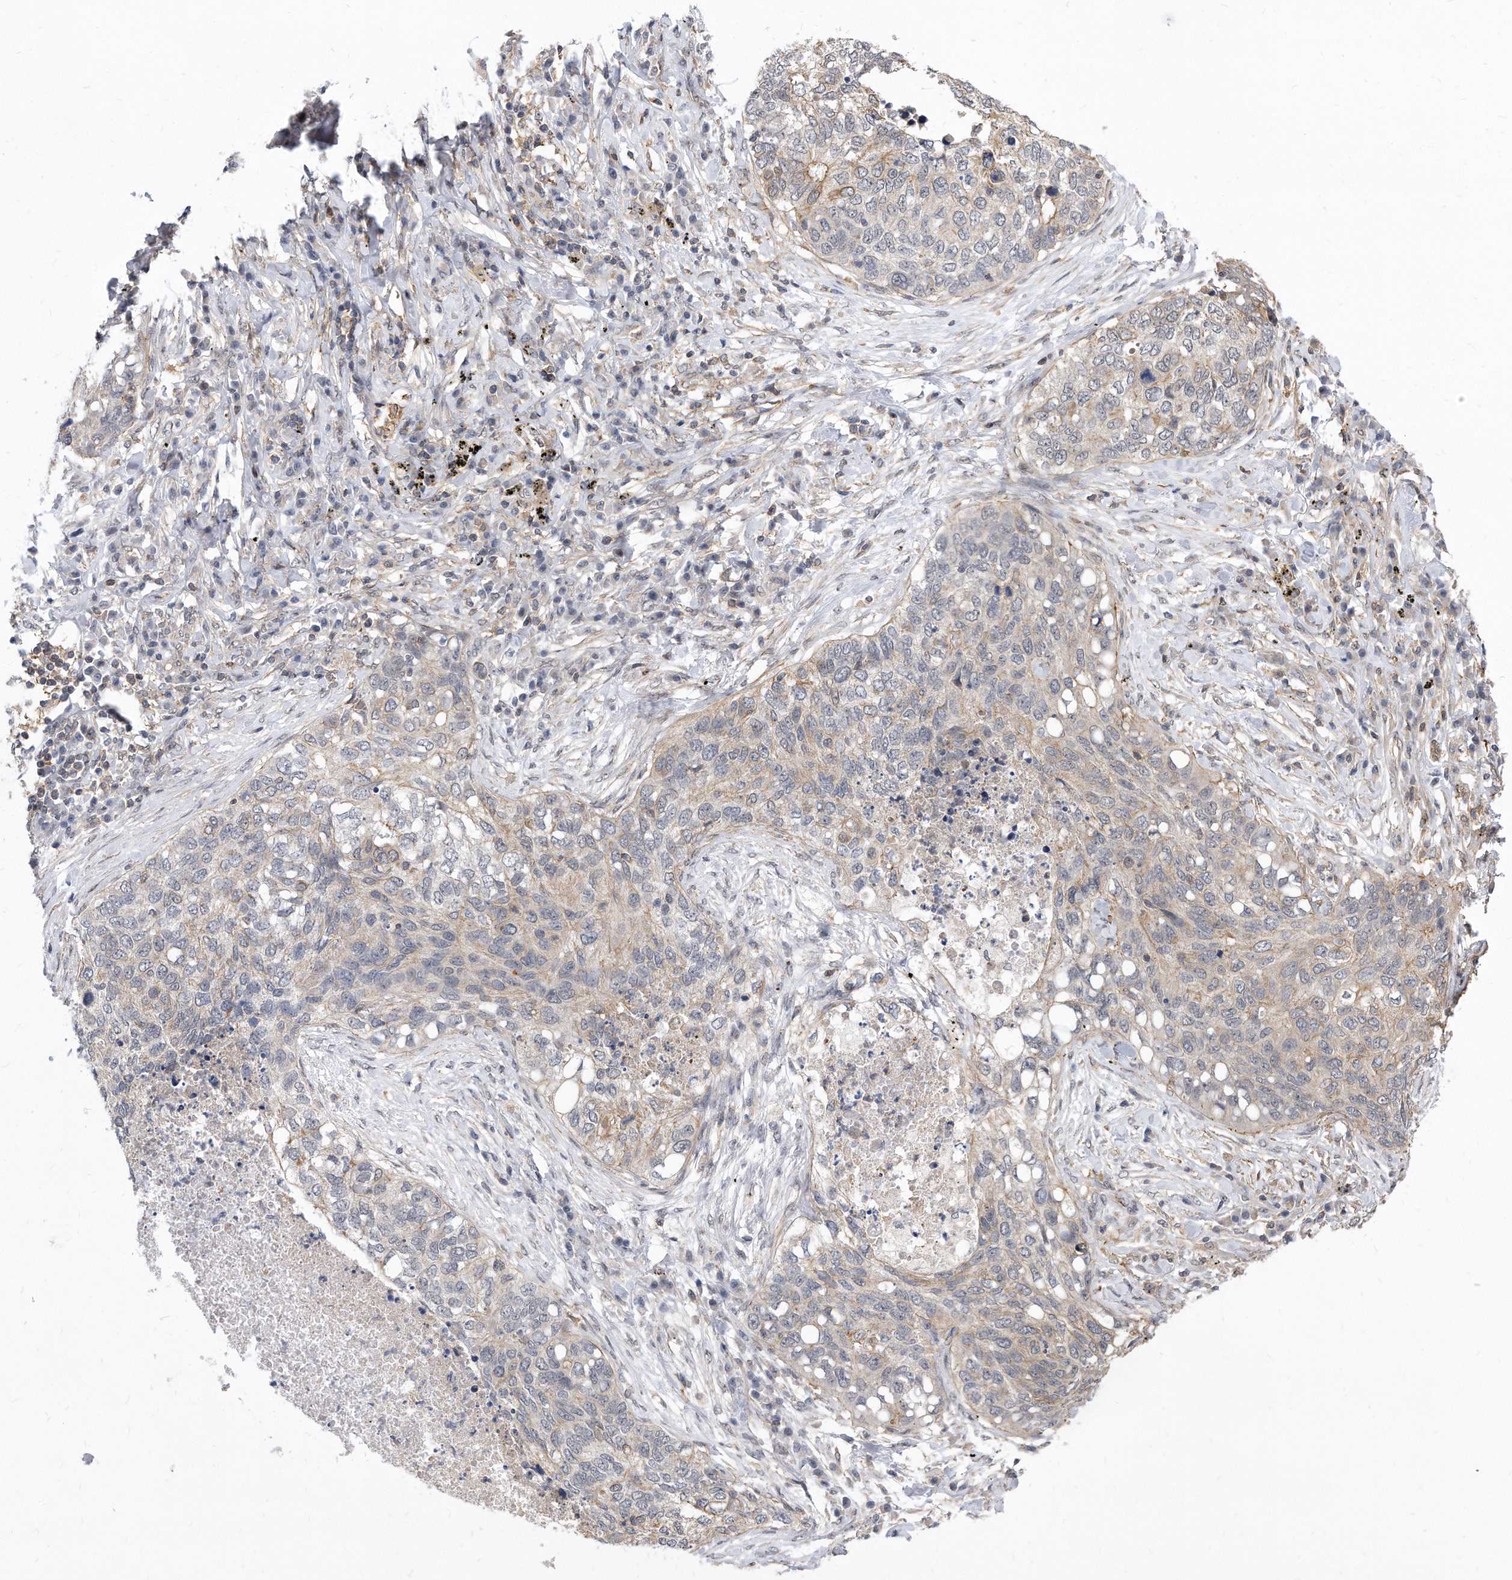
{"staining": {"intensity": "weak", "quantity": "<25%", "location": "cytoplasmic/membranous"}, "tissue": "lung cancer", "cell_type": "Tumor cells", "image_type": "cancer", "snomed": [{"axis": "morphology", "description": "Squamous cell carcinoma, NOS"}, {"axis": "topography", "description": "Lung"}], "caption": "DAB (3,3'-diaminobenzidine) immunohistochemical staining of squamous cell carcinoma (lung) exhibits no significant positivity in tumor cells.", "gene": "TCP1", "patient": {"sex": "female", "age": 63}}